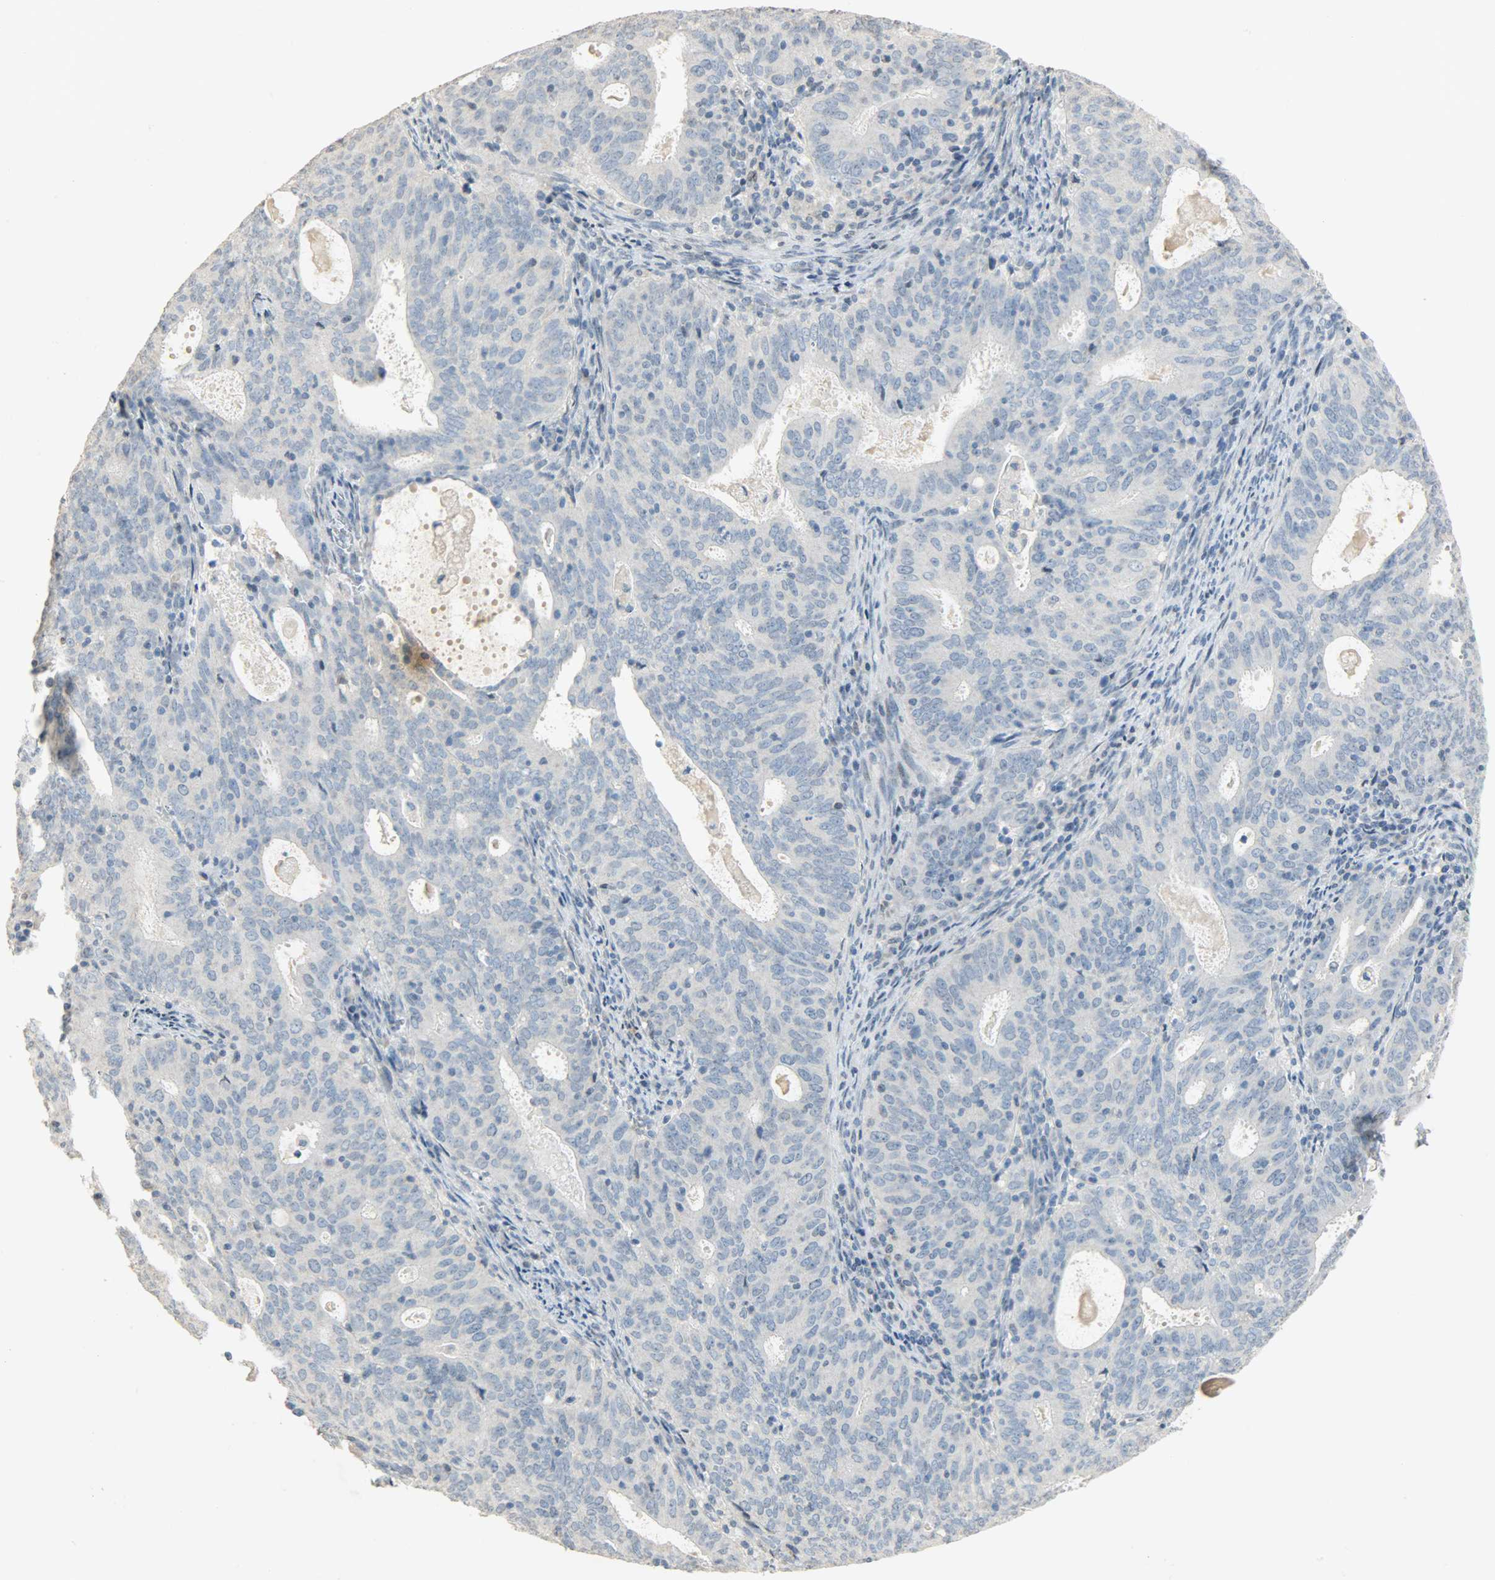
{"staining": {"intensity": "negative", "quantity": "none", "location": "none"}, "tissue": "cervical cancer", "cell_type": "Tumor cells", "image_type": "cancer", "snomed": [{"axis": "morphology", "description": "Adenocarcinoma, NOS"}, {"axis": "topography", "description": "Cervix"}], "caption": "Immunohistochemistry micrograph of neoplastic tissue: cervical adenocarcinoma stained with DAB shows no significant protein staining in tumor cells.", "gene": "DNAJB6", "patient": {"sex": "female", "age": 44}}